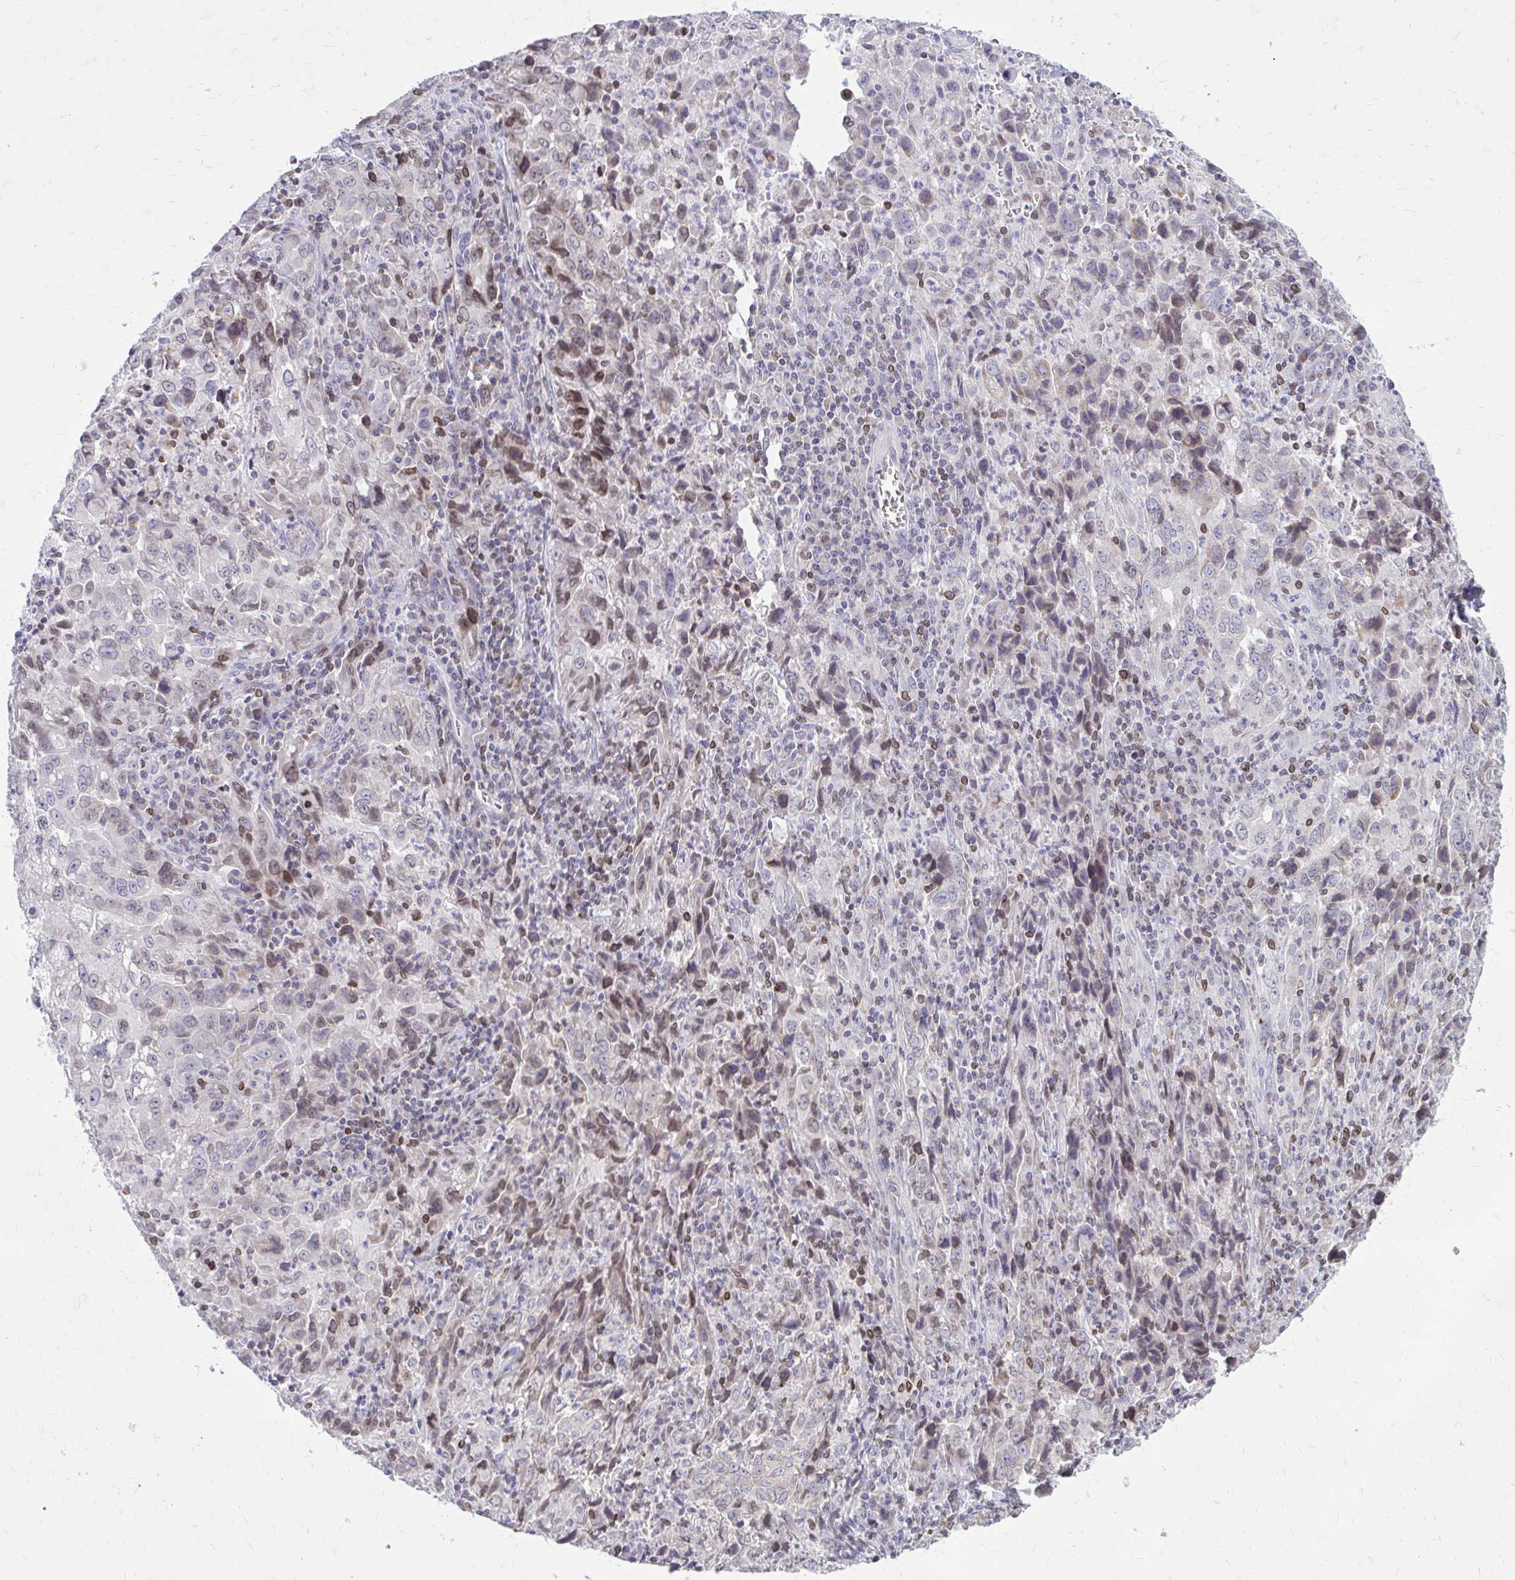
{"staining": {"intensity": "moderate", "quantity": "<25%", "location": "nuclear"}, "tissue": "lung cancer", "cell_type": "Tumor cells", "image_type": "cancer", "snomed": [{"axis": "morphology", "description": "Adenocarcinoma, NOS"}, {"axis": "topography", "description": "Lung"}], "caption": "The image reveals a brown stain indicating the presence of a protein in the nuclear of tumor cells in lung cancer (adenocarcinoma).", "gene": "RPS6KA2", "patient": {"sex": "male", "age": 67}}